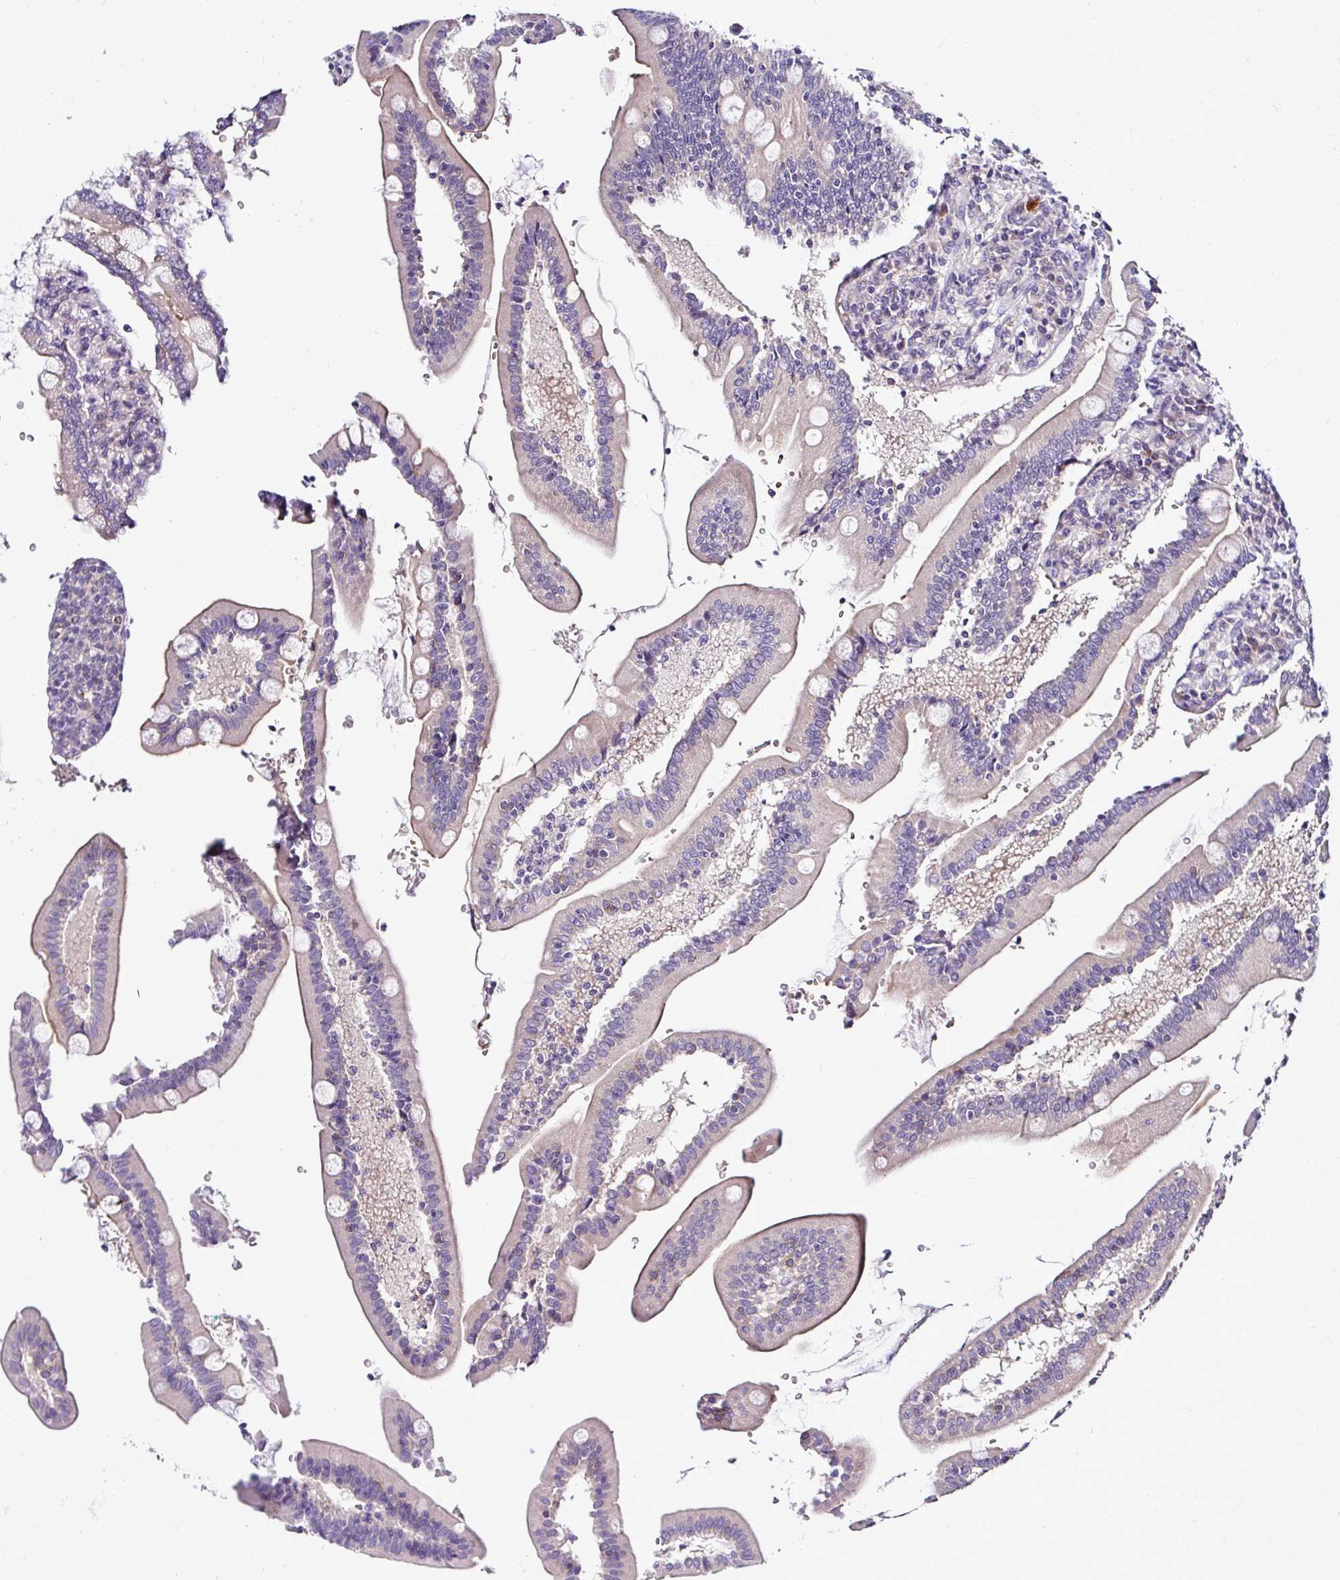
{"staining": {"intensity": "moderate", "quantity": "25%-75%", "location": "cytoplasmic/membranous"}, "tissue": "duodenum", "cell_type": "Glandular cells", "image_type": "normal", "snomed": [{"axis": "morphology", "description": "Normal tissue, NOS"}, {"axis": "topography", "description": "Duodenum"}], "caption": "Human duodenum stained with a brown dye exhibits moderate cytoplasmic/membranous positive expression in approximately 25%-75% of glandular cells.", "gene": "DEPDC5", "patient": {"sex": "female", "age": 67}}